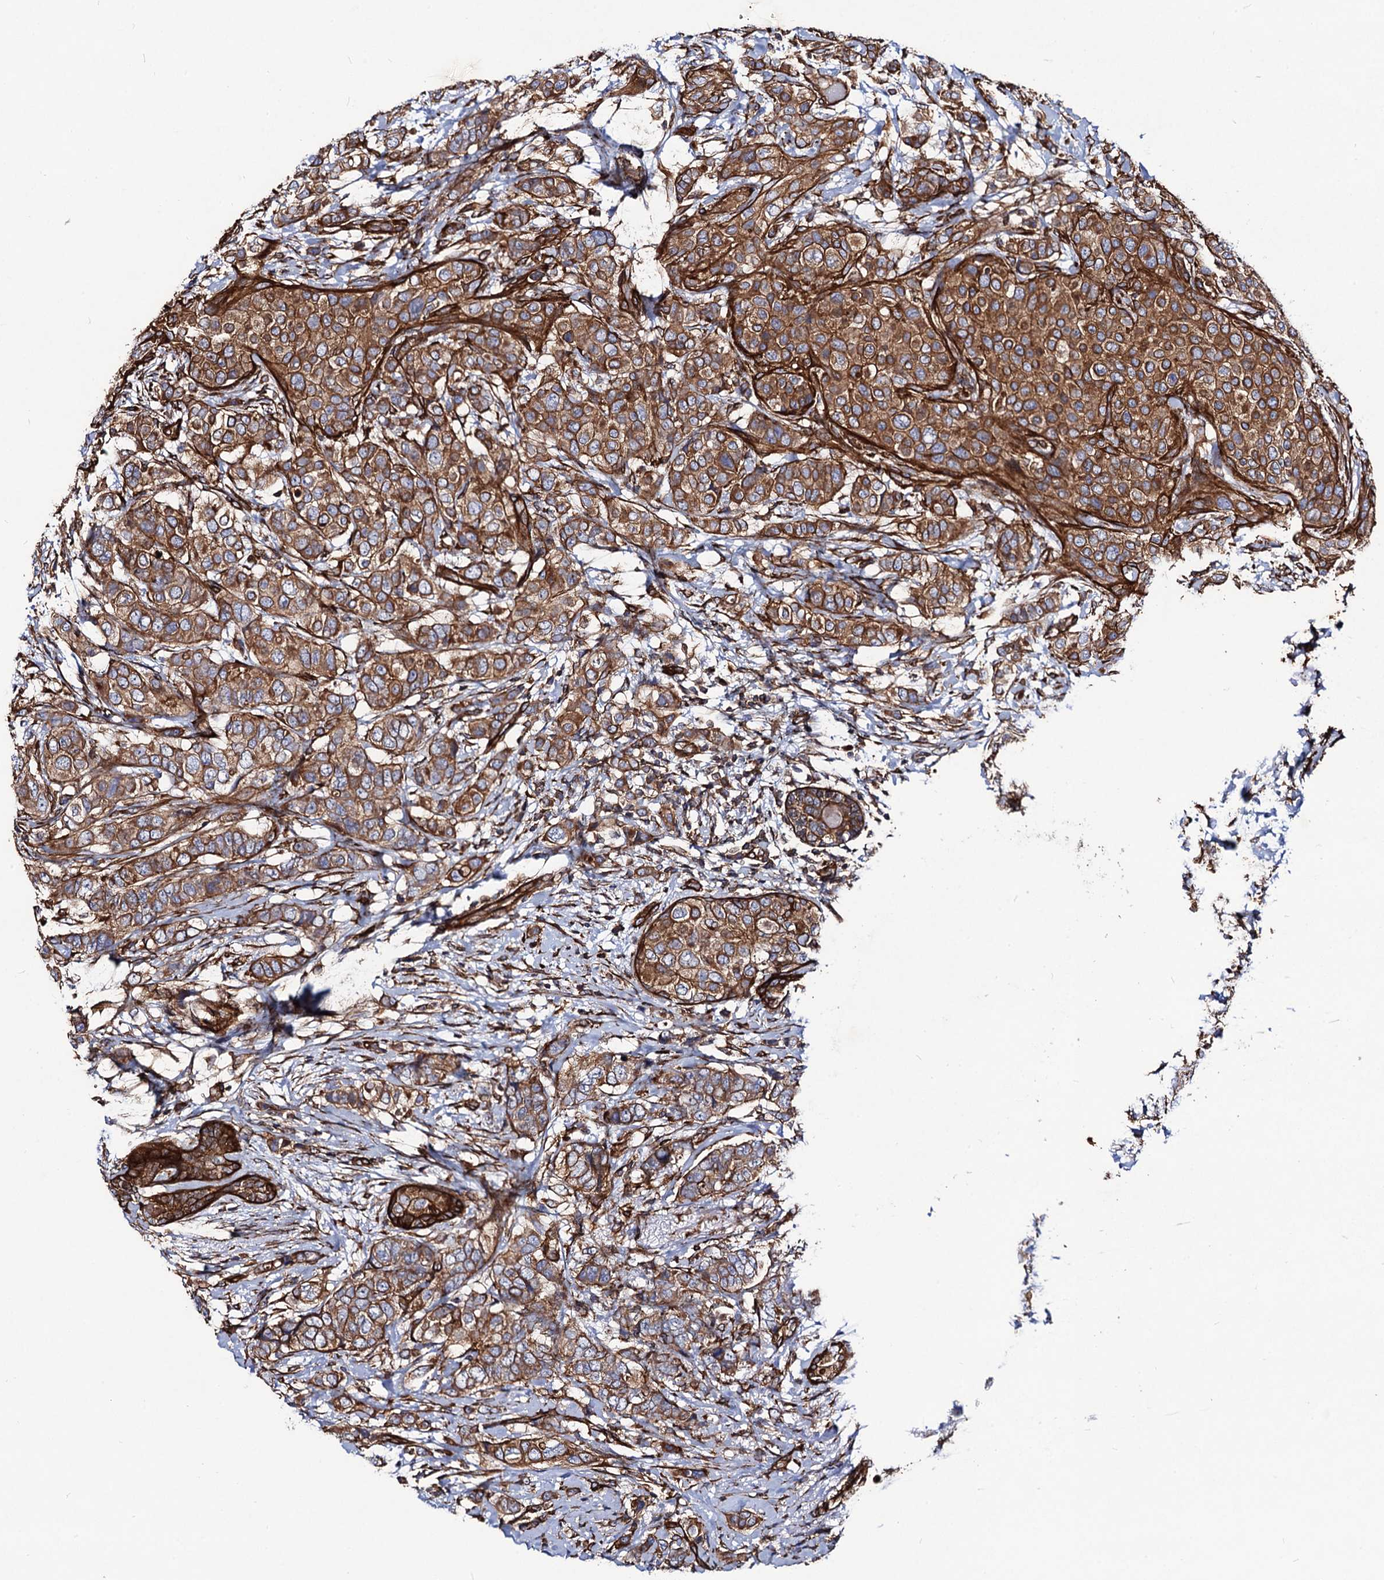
{"staining": {"intensity": "moderate", "quantity": ">75%", "location": "cytoplasmic/membranous"}, "tissue": "breast cancer", "cell_type": "Tumor cells", "image_type": "cancer", "snomed": [{"axis": "morphology", "description": "Lobular carcinoma"}, {"axis": "topography", "description": "Breast"}], "caption": "Immunohistochemistry (IHC) staining of breast lobular carcinoma, which displays medium levels of moderate cytoplasmic/membranous positivity in about >75% of tumor cells indicating moderate cytoplasmic/membranous protein positivity. The staining was performed using DAB (brown) for protein detection and nuclei were counterstained in hematoxylin (blue).", "gene": "CIP2A", "patient": {"sex": "female", "age": 51}}